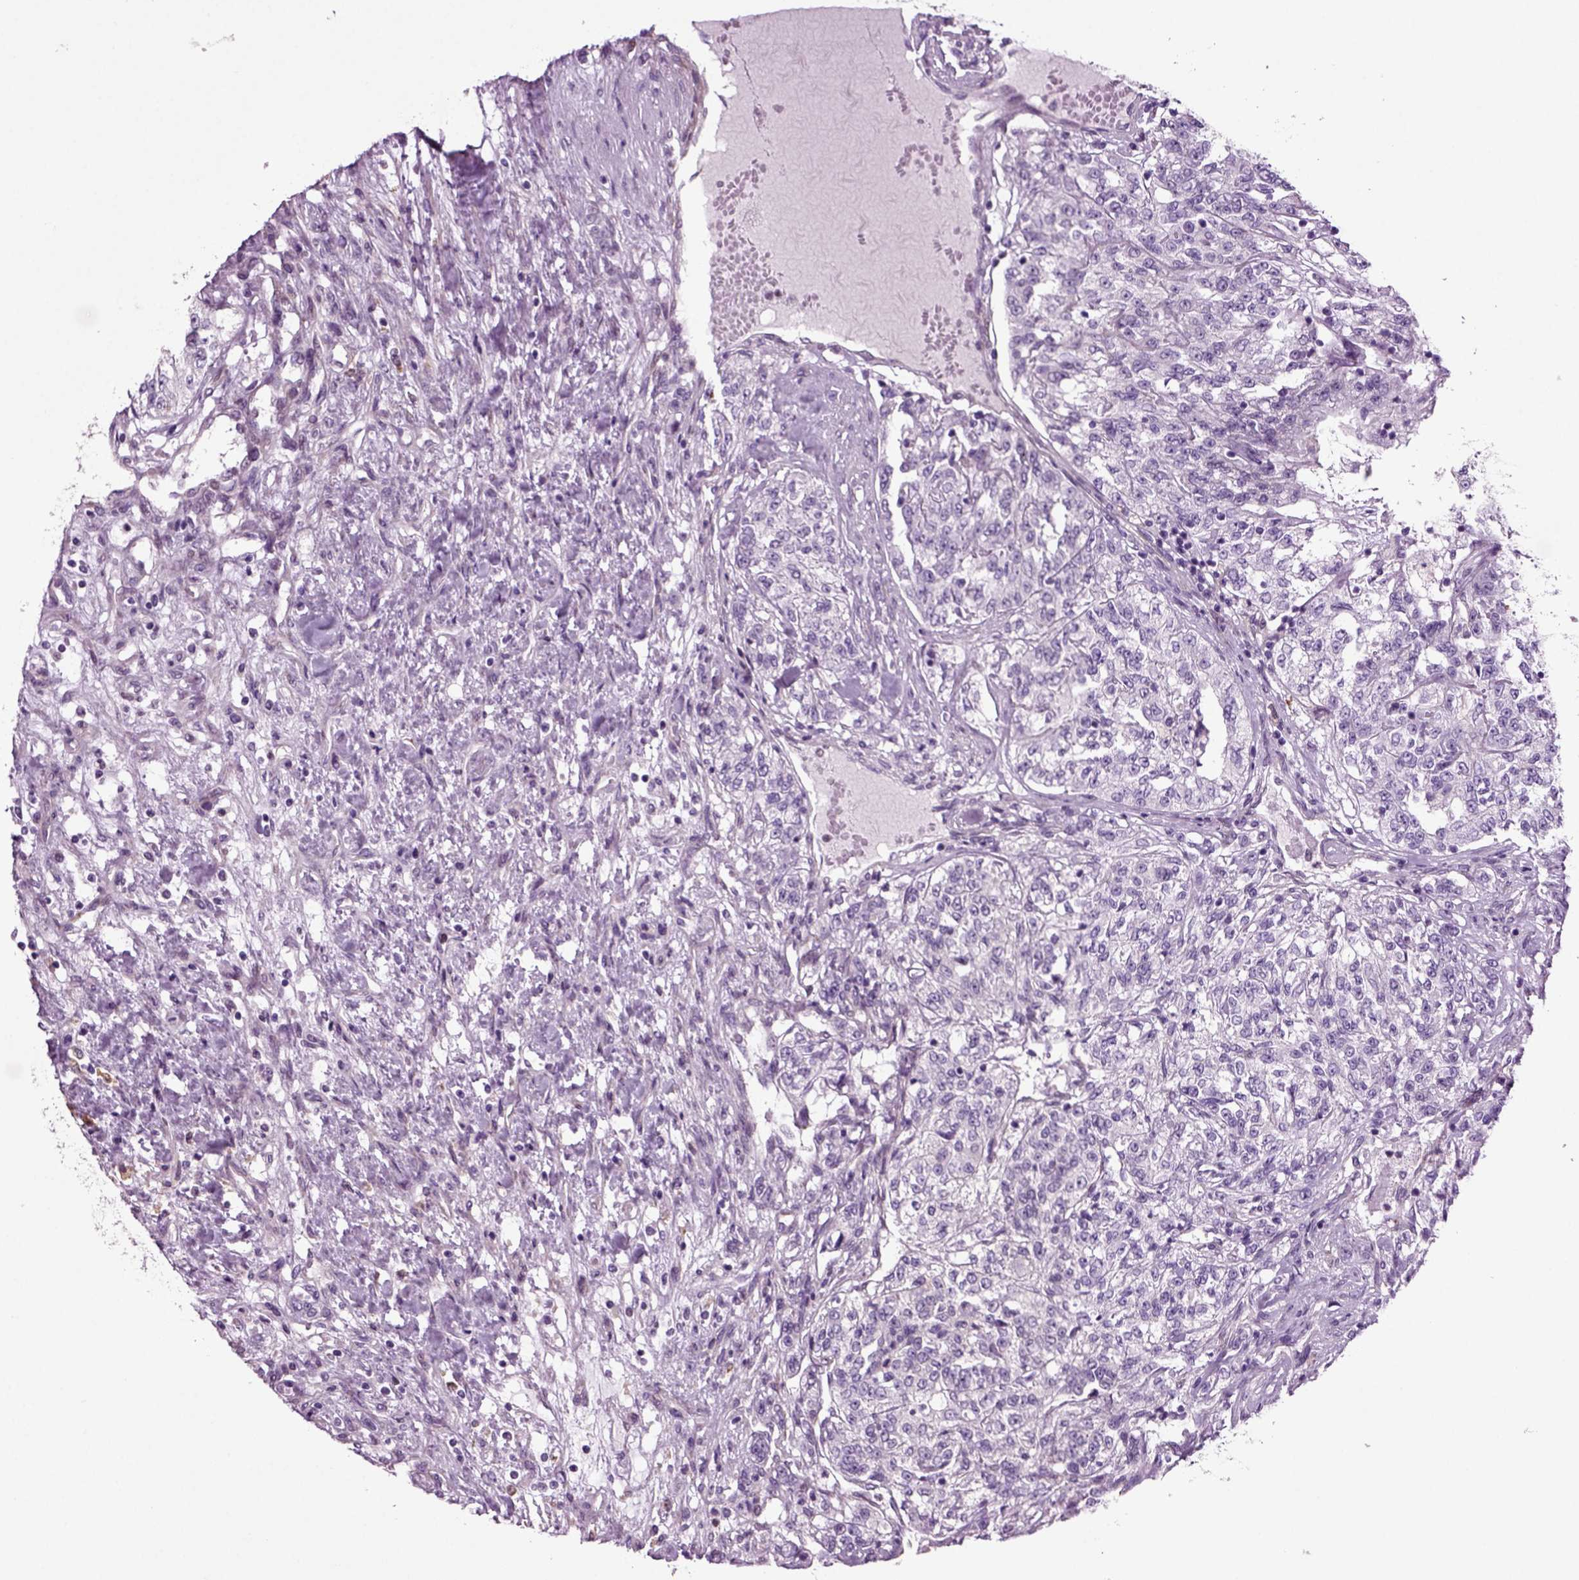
{"staining": {"intensity": "negative", "quantity": "none", "location": "none"}, "tissue": "renal cancer", "cell_type": "Tumor cells", "image_type": "cancer", "snomed": [{"axis": "morphology", "description": "Adenocarcinoma, NOS"}, {"axis": "topography", "description": "Kidney"}], "caption": "This is an immunohistochemistry (IHC) histopathology image of human adenocarcinoma (renal). There is no expression in tumor cells.", "gene": "ARID3A", "patient": {"sex": "female", "age": 63}}